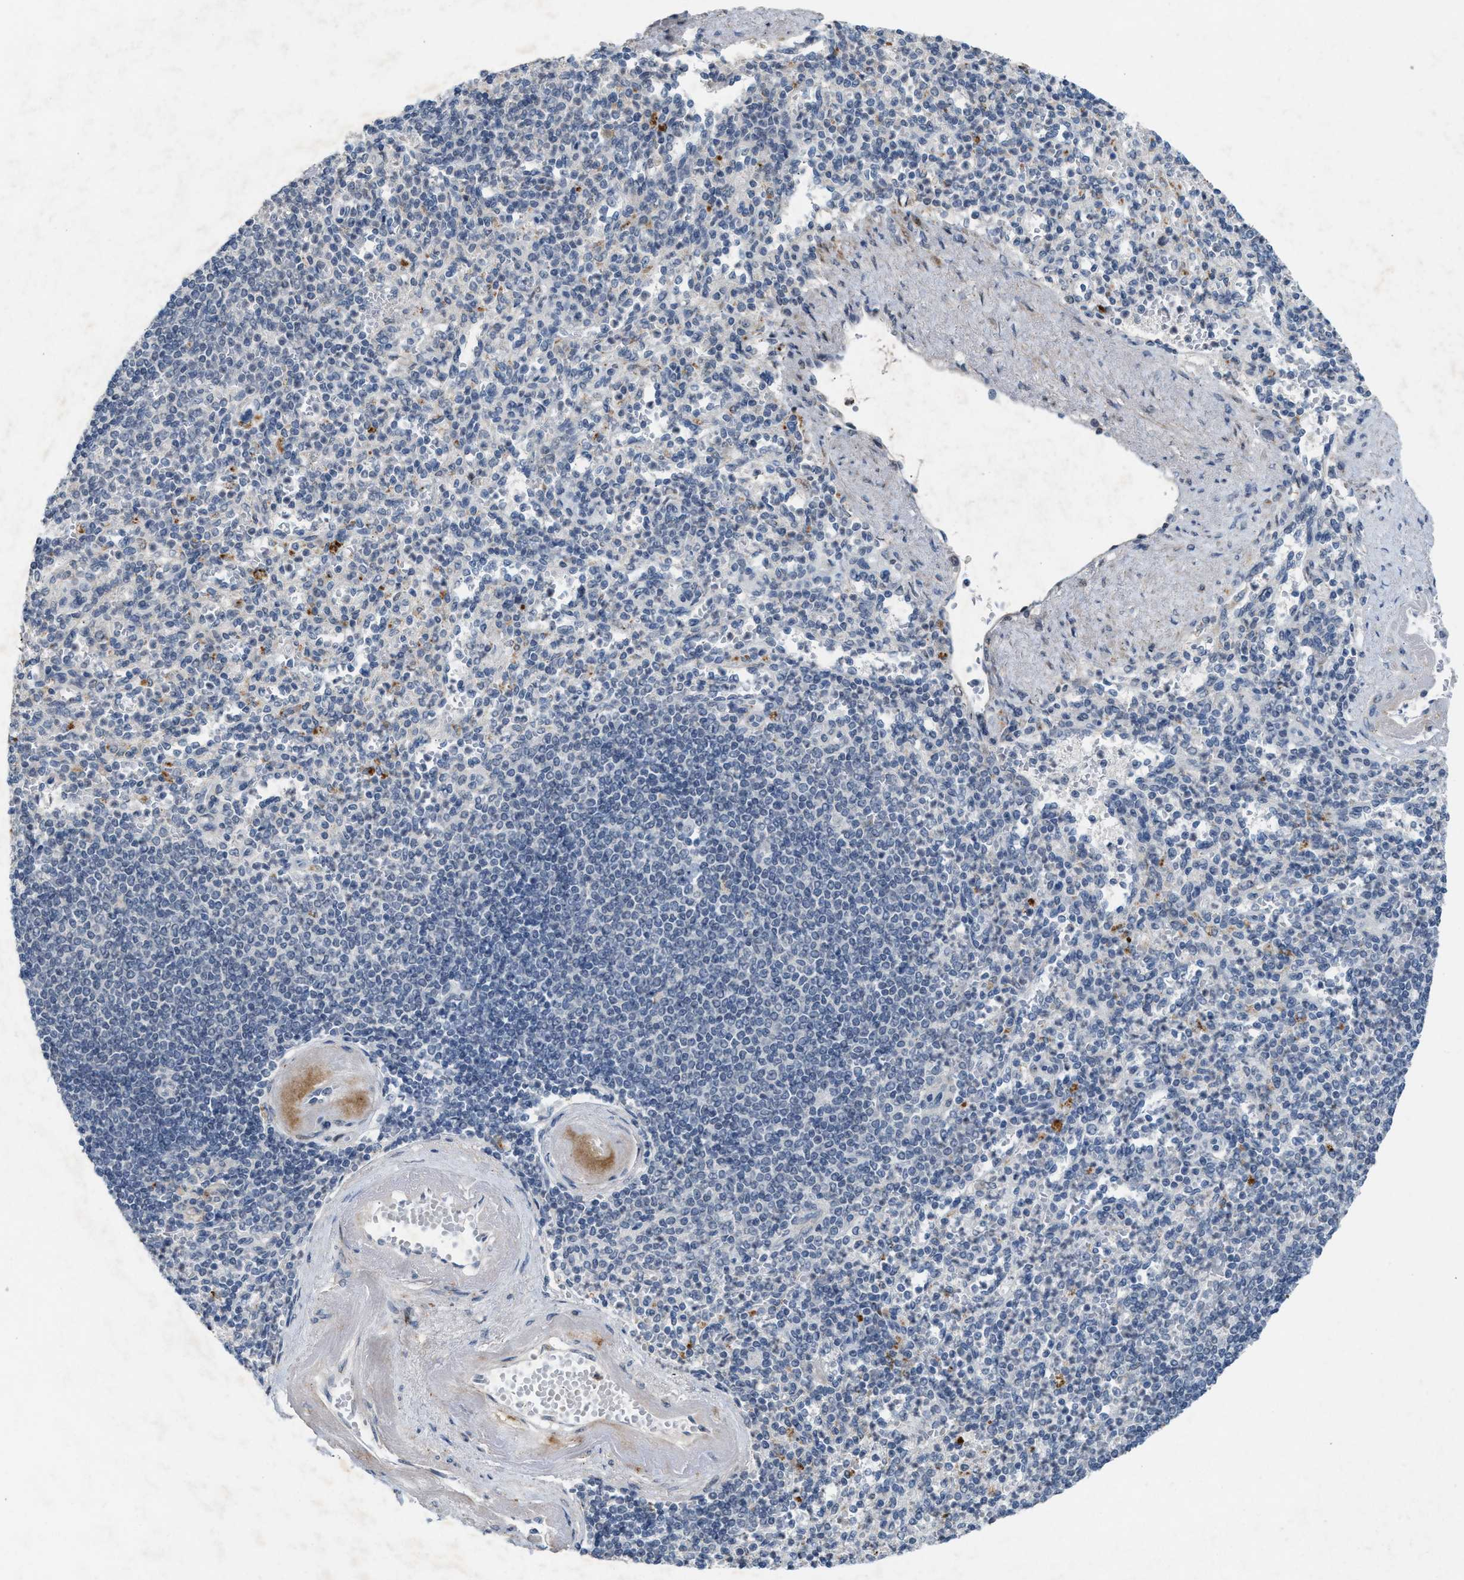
{"staining": {"intensity": "negative", "quantity": "none", "location": "none"}, "tissue": "spleen", "cell_type": "Cells in red pulp", "image_type": "normal", "snomed": [{"axis": "morphology", "description": "Normal tissue, NOS"}, {"axis": "topography", "description": "Spleen"}], "caption": "IHC photomicrograph of benign spleen: spleen stained with DAB demonstrates no significant protein expression in cells in red pulp.", "gene": "SLC5A5", "patient": {"sex": "female", "age": 74}}